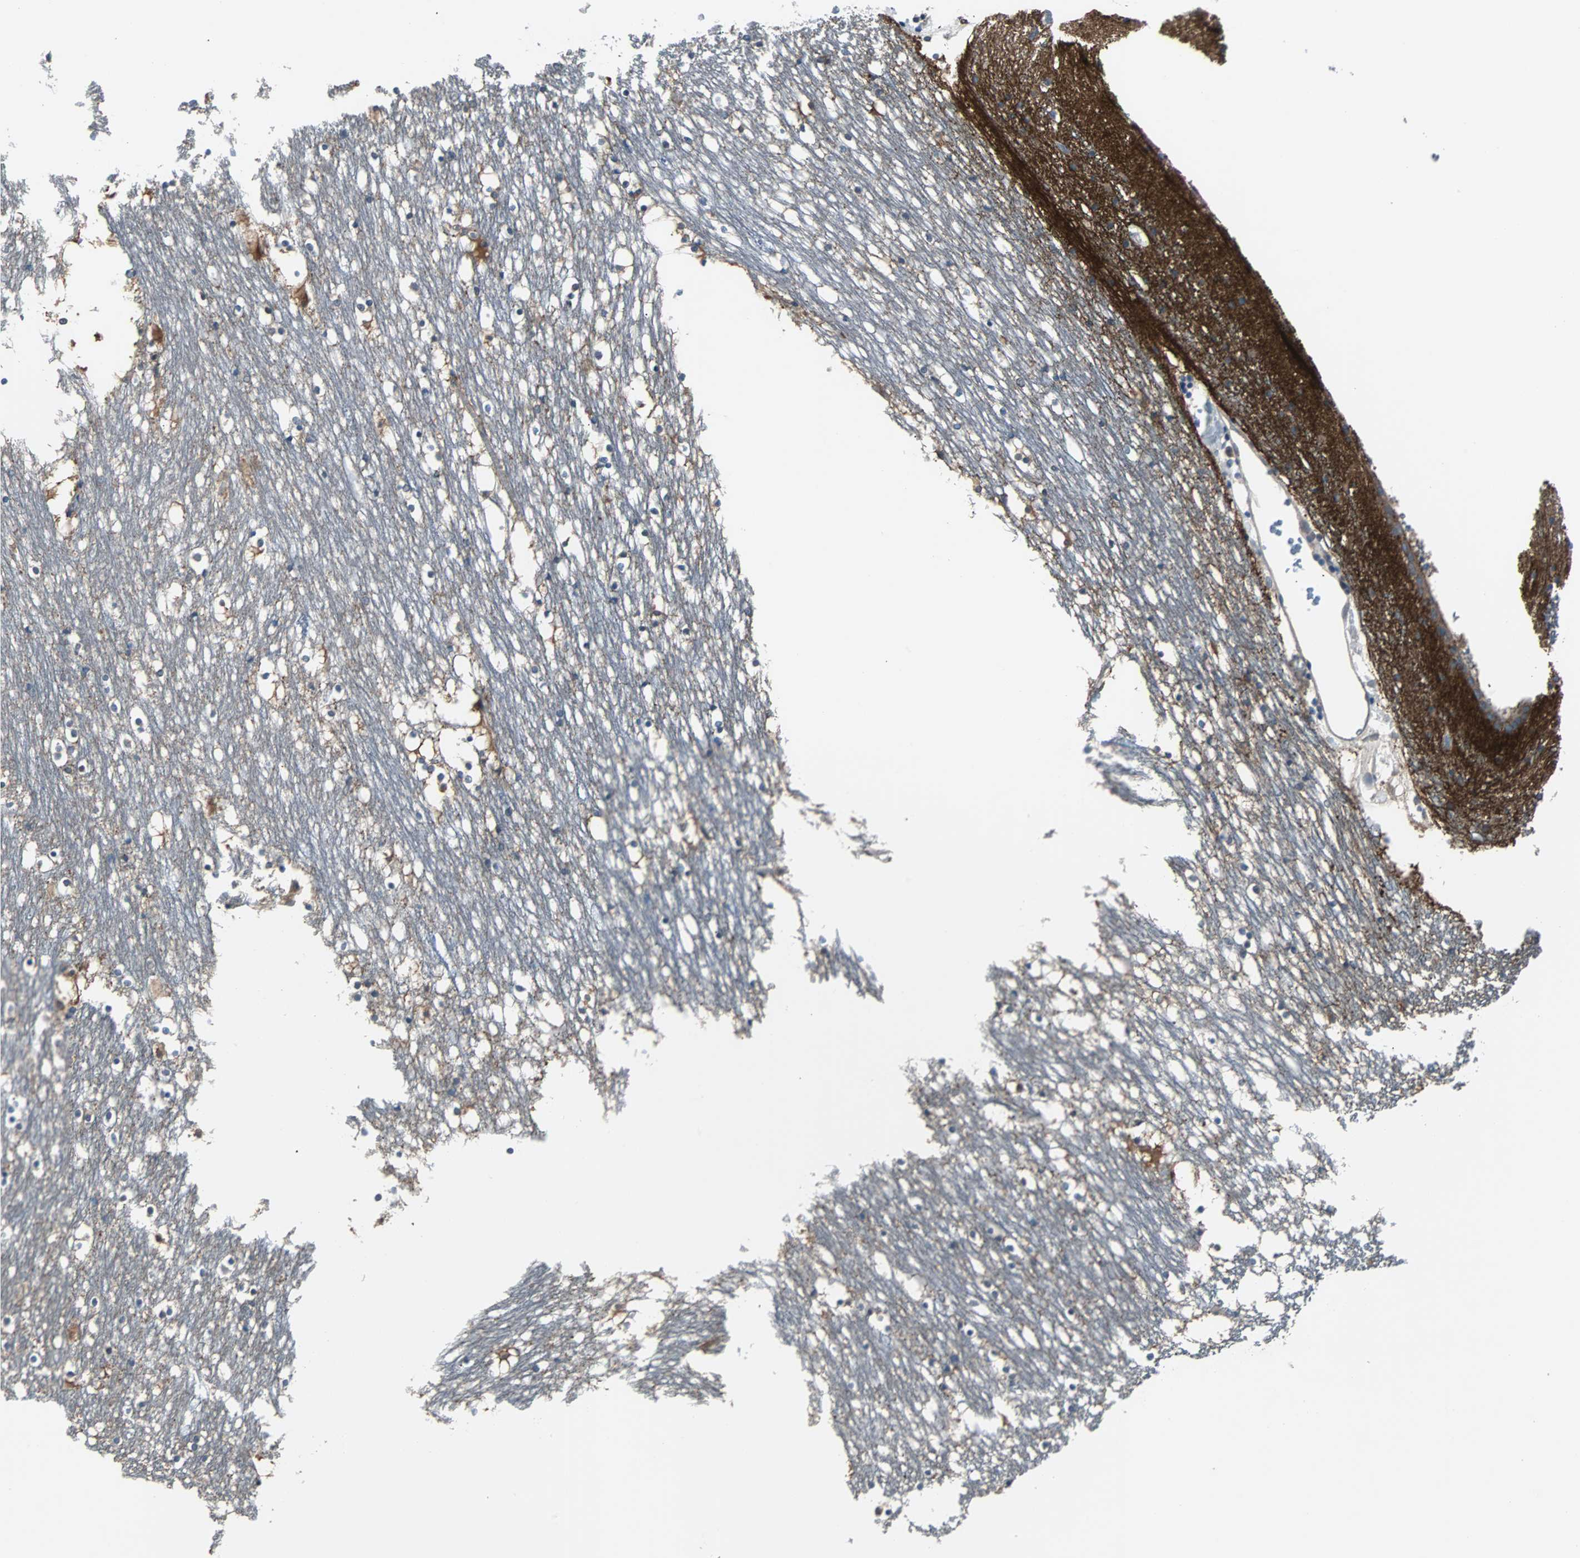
{"staining": {"intensity": "negative", "quantity": "none", "location": "none"}, "tissue": "caudate", "cell_type": "Glial cells", "image_type": "normal", "snomed": [{"axis": "morphology", "description": "Normal tissue, NOS"}, {"axis": "topography", "description": "Lateral ventricle wall"}], "caption": "DAB (3,3'-diaminobenzidine) immunohistochemical staining of benign human caudate demonstrates no significant positivity in glial cells.", "gene": "ARF1", "patient": {"sex": "male", "age": 45}}